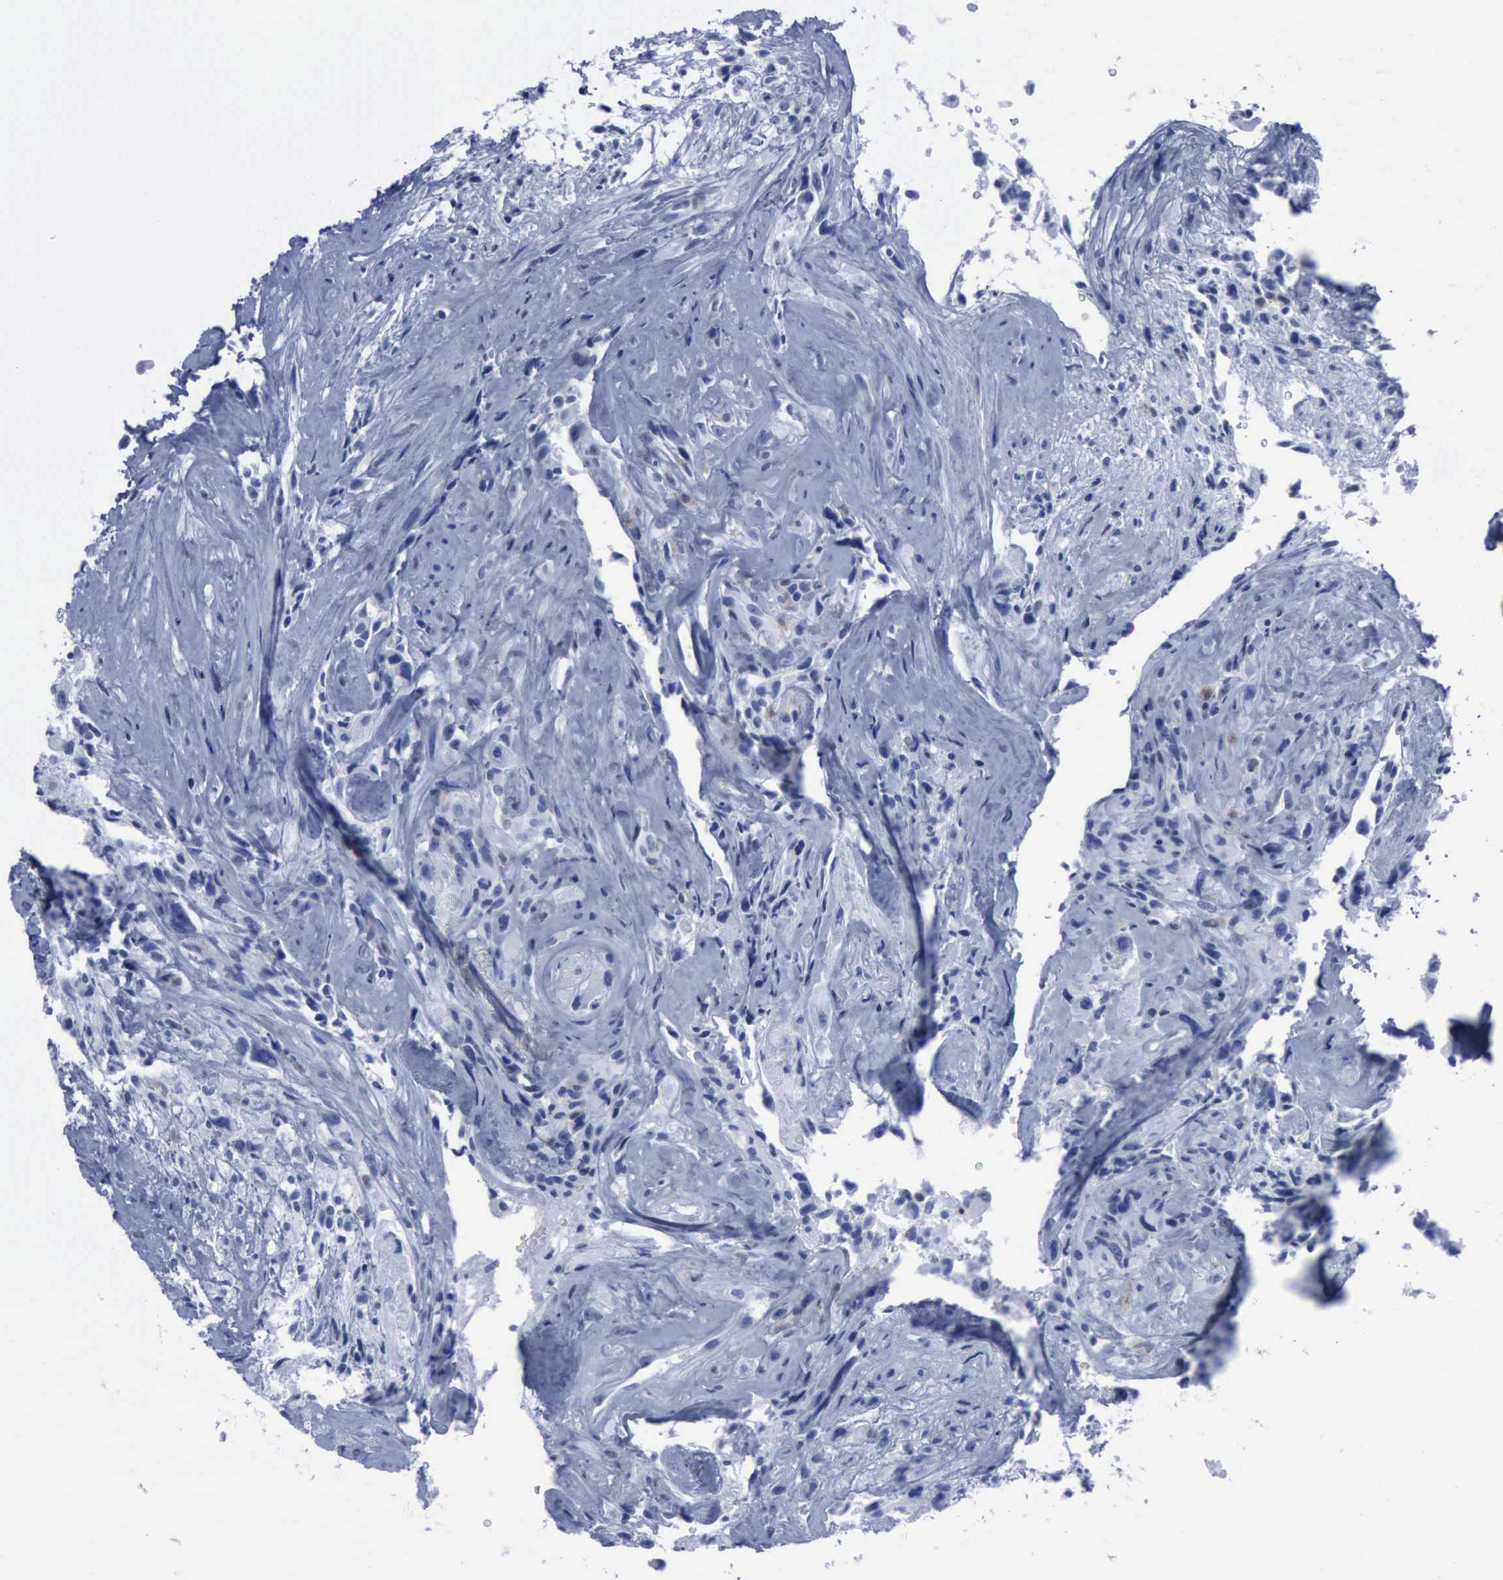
{"staining": {"intensity": "negative", "quantity": "none", "location": "none"}, "tissue": "glioma", "cell_type": "Tumor cells", "image_type": "cancer", "snomed": [{"axis": "morphology", "description": "Glioma, malignant, High grade"}, {"axis": "topography", "description": "Brain"}], "caption": "Micrograph shows no protein positivity in tumor cells of glioma tissue.", "gene": "CSTA", "patient": {"sex": "male", "age": 48}}